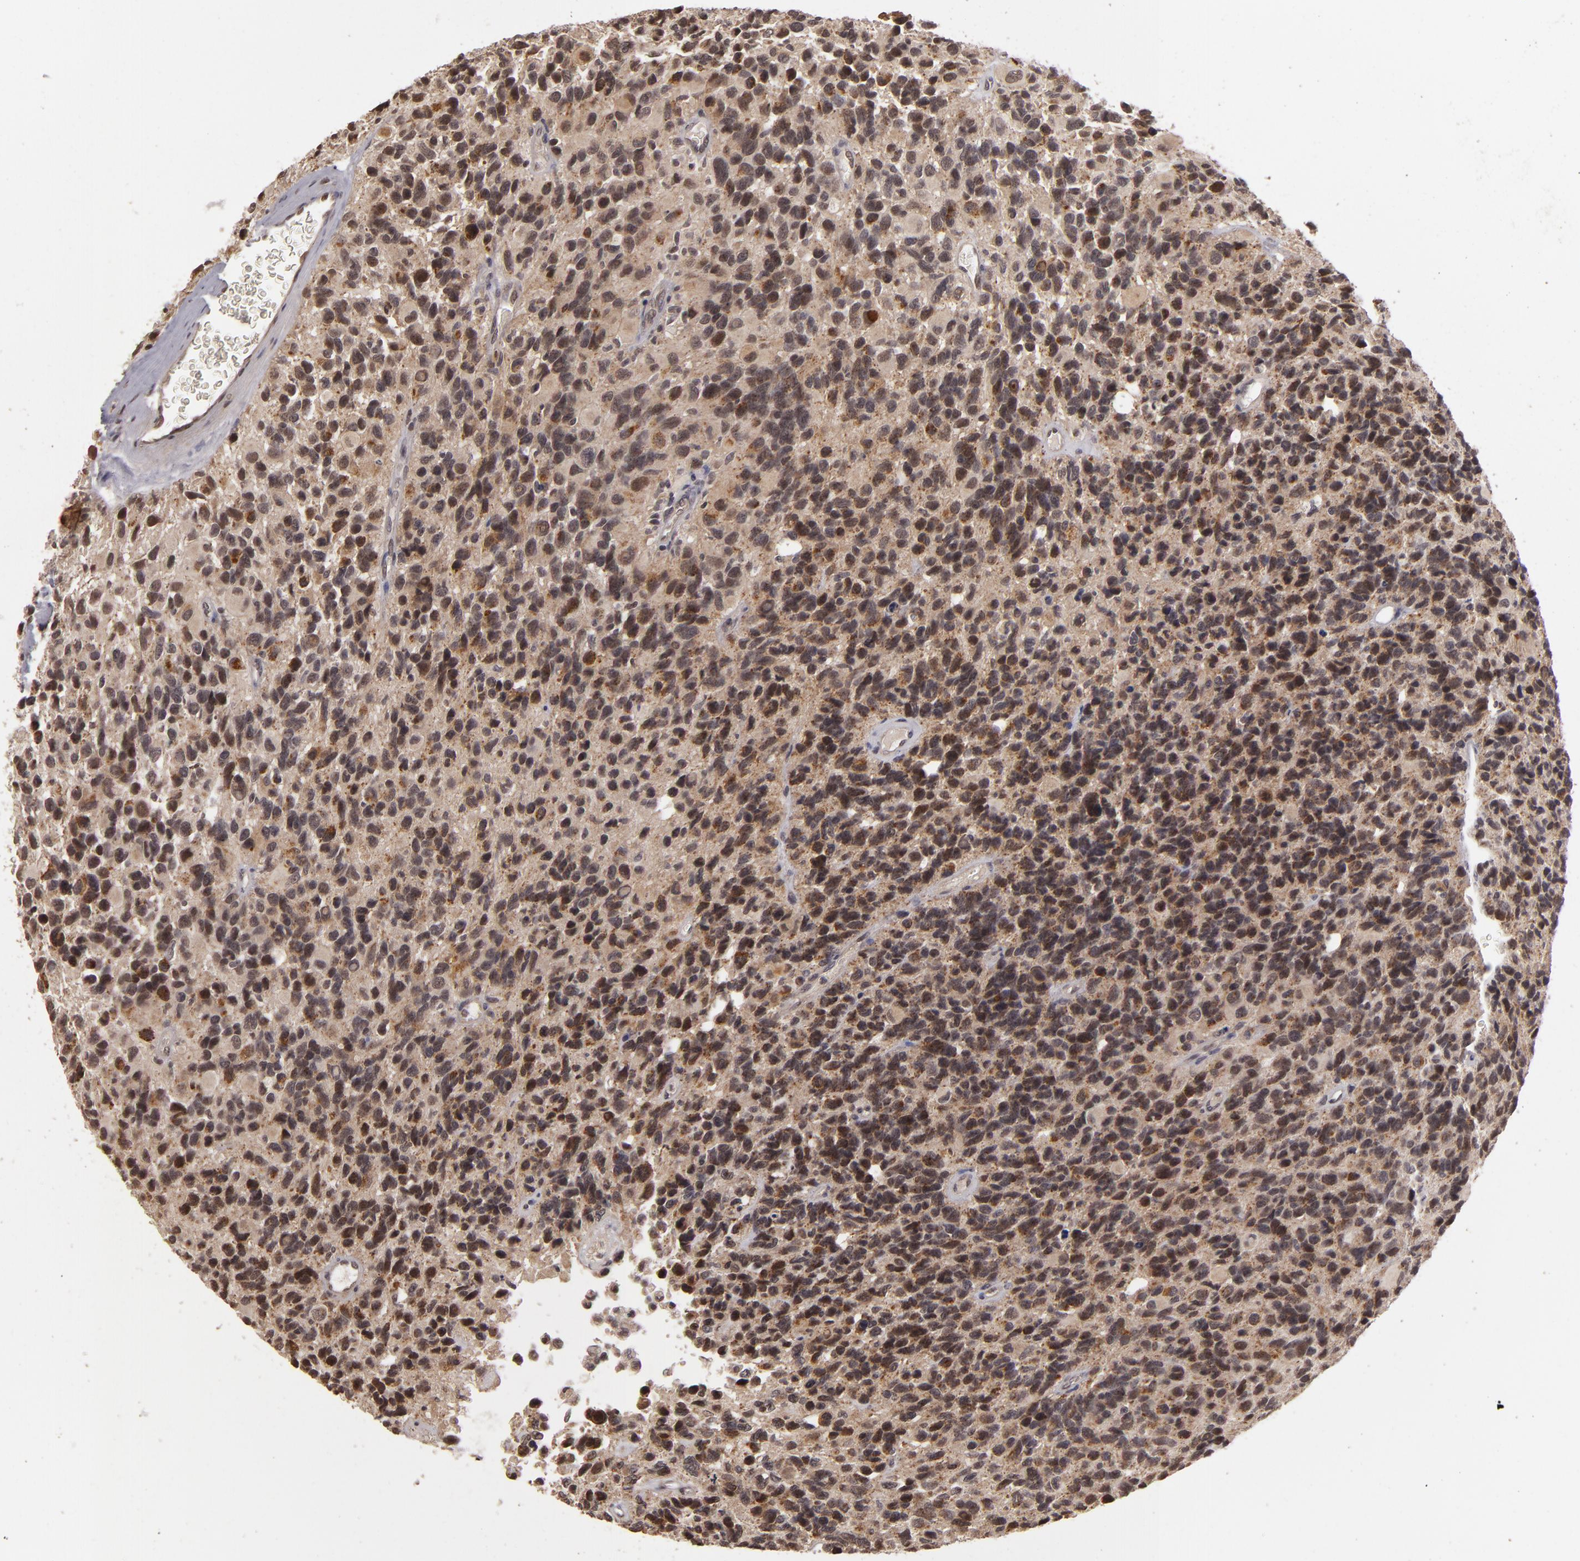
{"staining": {"intensity": "strong", "quantity": ">75%", "location": "cytoplasmic/membranous"}, "tissue": "glioma", "cell_type": "Tumor cells", "image_type": "cancer", "snomed": [{"axis": "morphology", "description": "Glioma, malignant, High grade"}, {"axis": "topography", "description": "Brain"}], "caption": "Protein analysis of malignant glioma (high-grade) tissue demonstrates strong cytoplasmic/membranous staining in approximately >75% of tumor cells. (Stains: DAB (3,3'-diaminobenzidine) in brown, nuclei in blue, Microscopy: brightfield microscopy at high magnification).", "gene": "DFFA", "patient": {"sex": "male", "age": 77}}